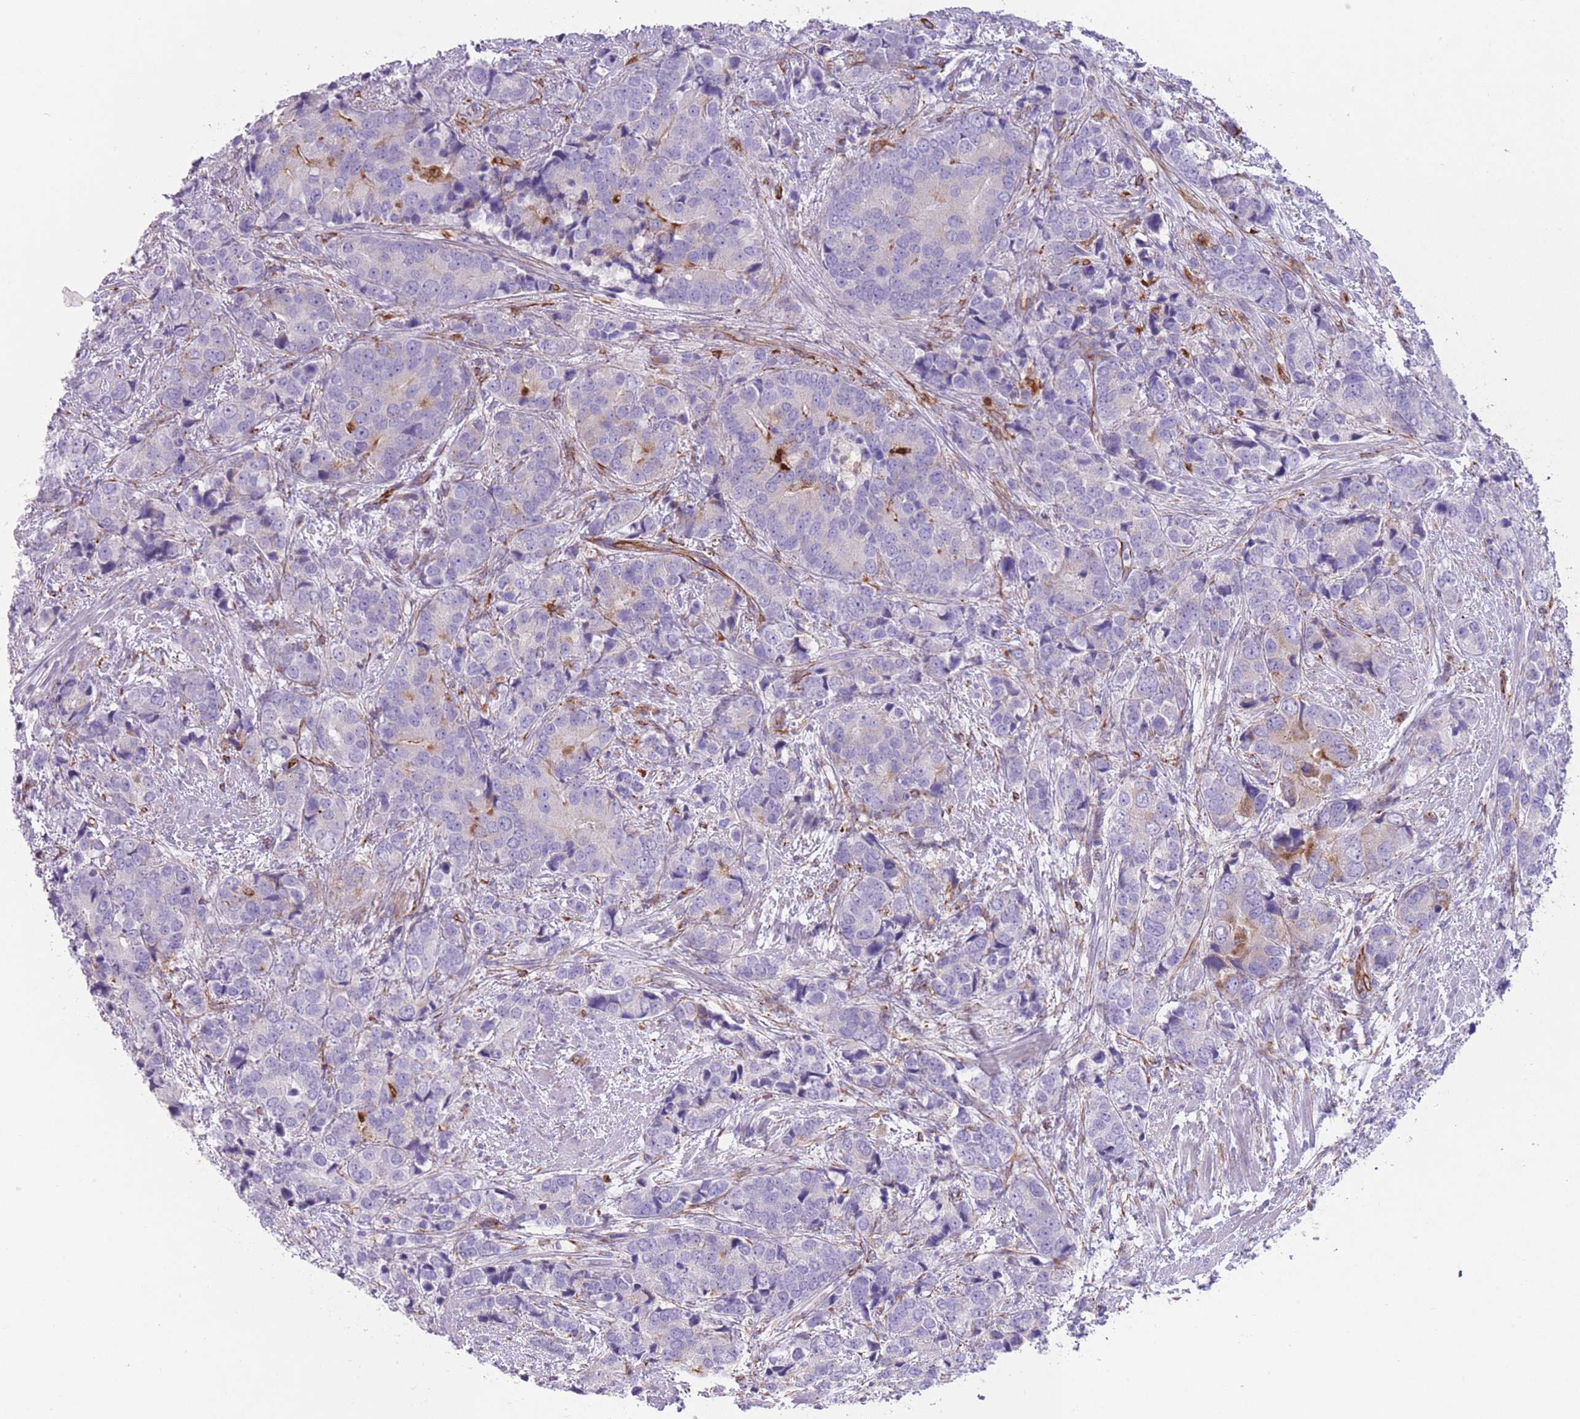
{"staining": {"intensity": "negative", "quantity": "none", "location": "none"}, "tissue": "prostate cancer", "cell_type": "Tumor cells", "image_type": "cancer", "snomed": [{"axis": "morphology", "description": "Adenocarcinoma, High grade"}, {"axis": "topography", "description": "Prostate"}], "caption": "This photomicrograph is of prostate cancer stained with immunohistochemistry (IHC) to label a protein in brown with the nuclei are counter-stained blue. There is no expression in tumor cells. (DAB immunohistochemistry visualized using brightfield microscopy, high magnification).", "gene": "PTCD1", "patient": {"sex": "male", "age": 62}}